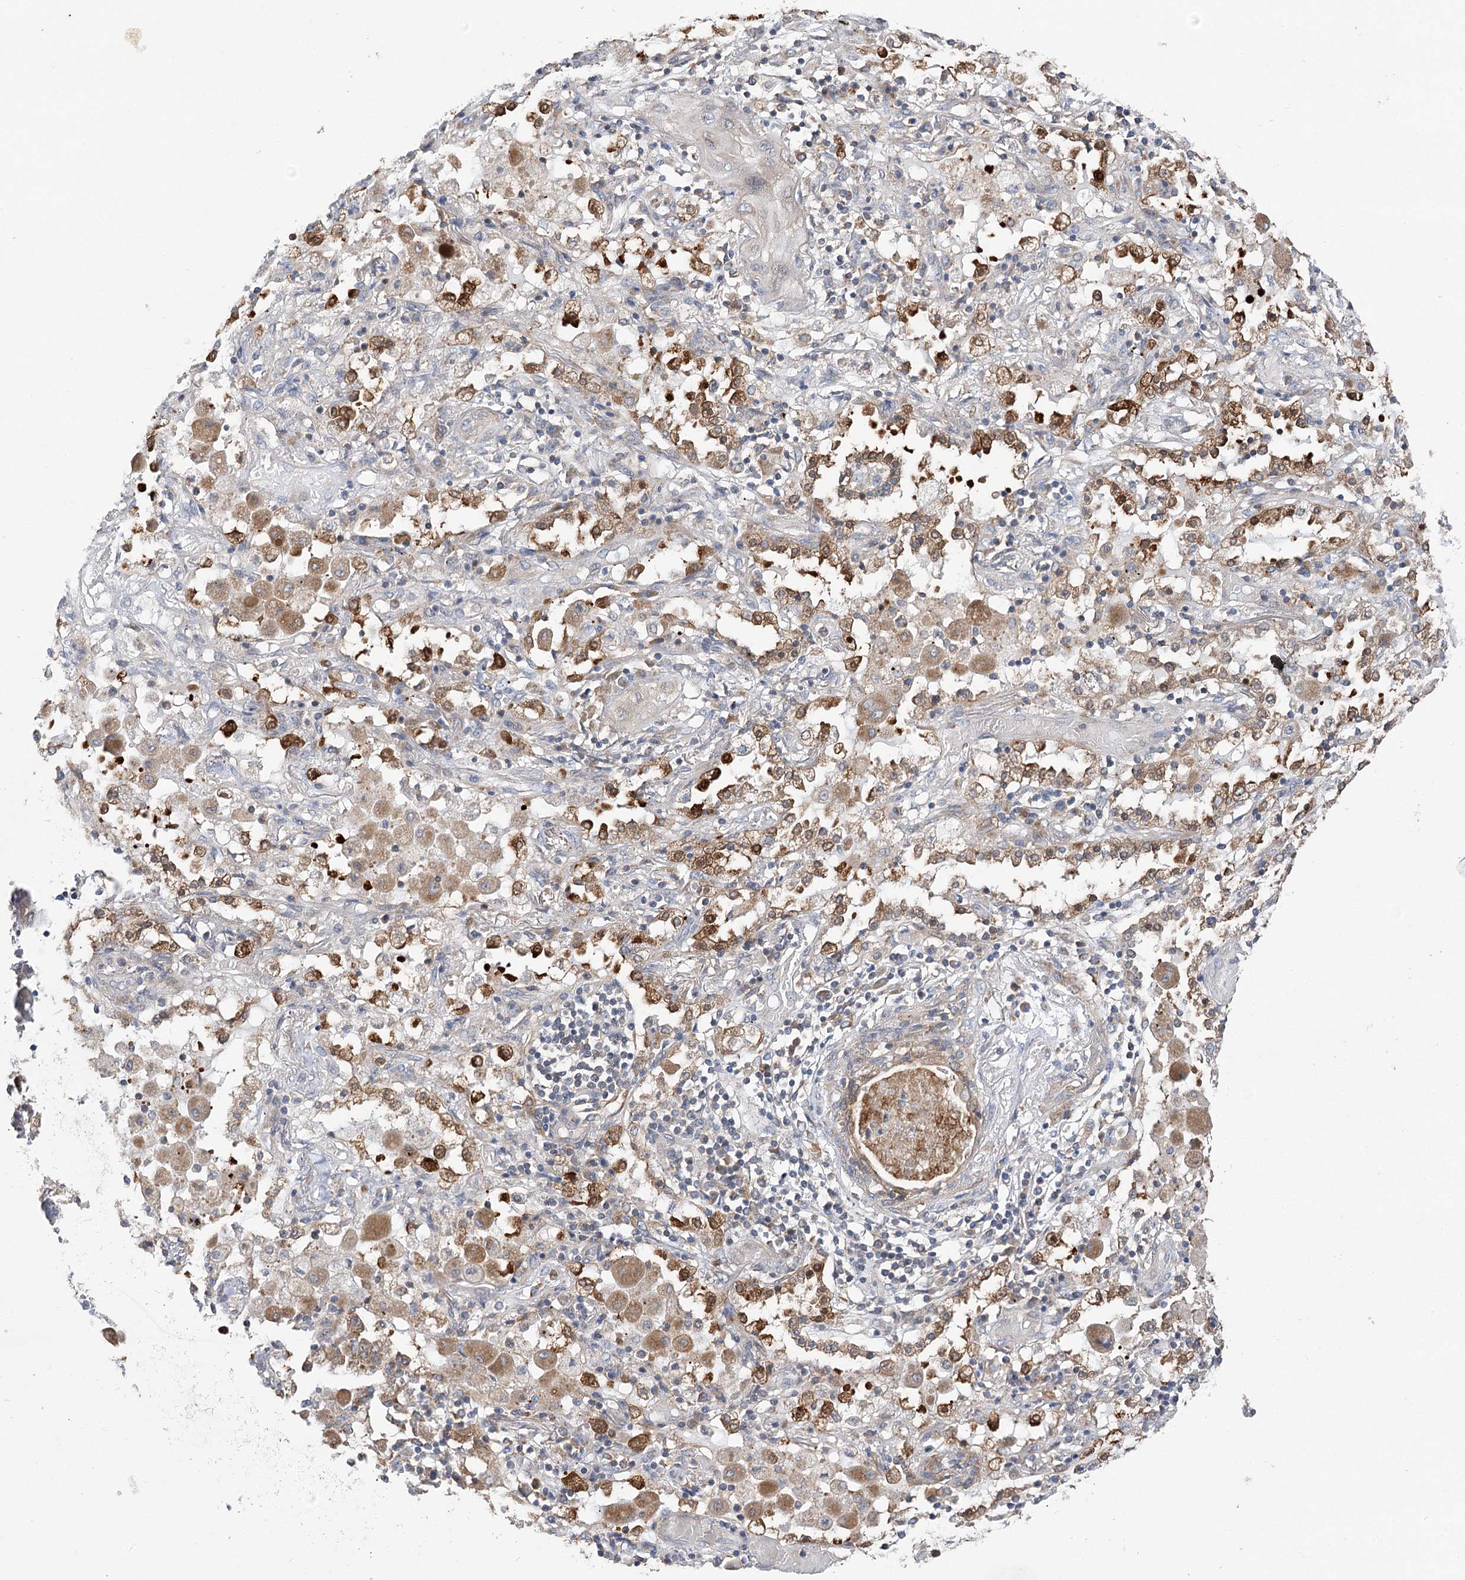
{"staining": {"intensity": "negative", "quantity": "none", "location": "none"}, "tissue": "lung cancer", "cell_type": "Tumor cells", "image_type": "cancer", "snomed": [{"axis": "morphology", "description": "Squamous cell carcinoma, NOS"}, {"axis": "topography", "description": "Lung"}], "caption": "Tumor cells are negative for brown protein staining in lung cancer.", "gene": "VPS37B", "patient": {"sex": "female", "age": 47}}